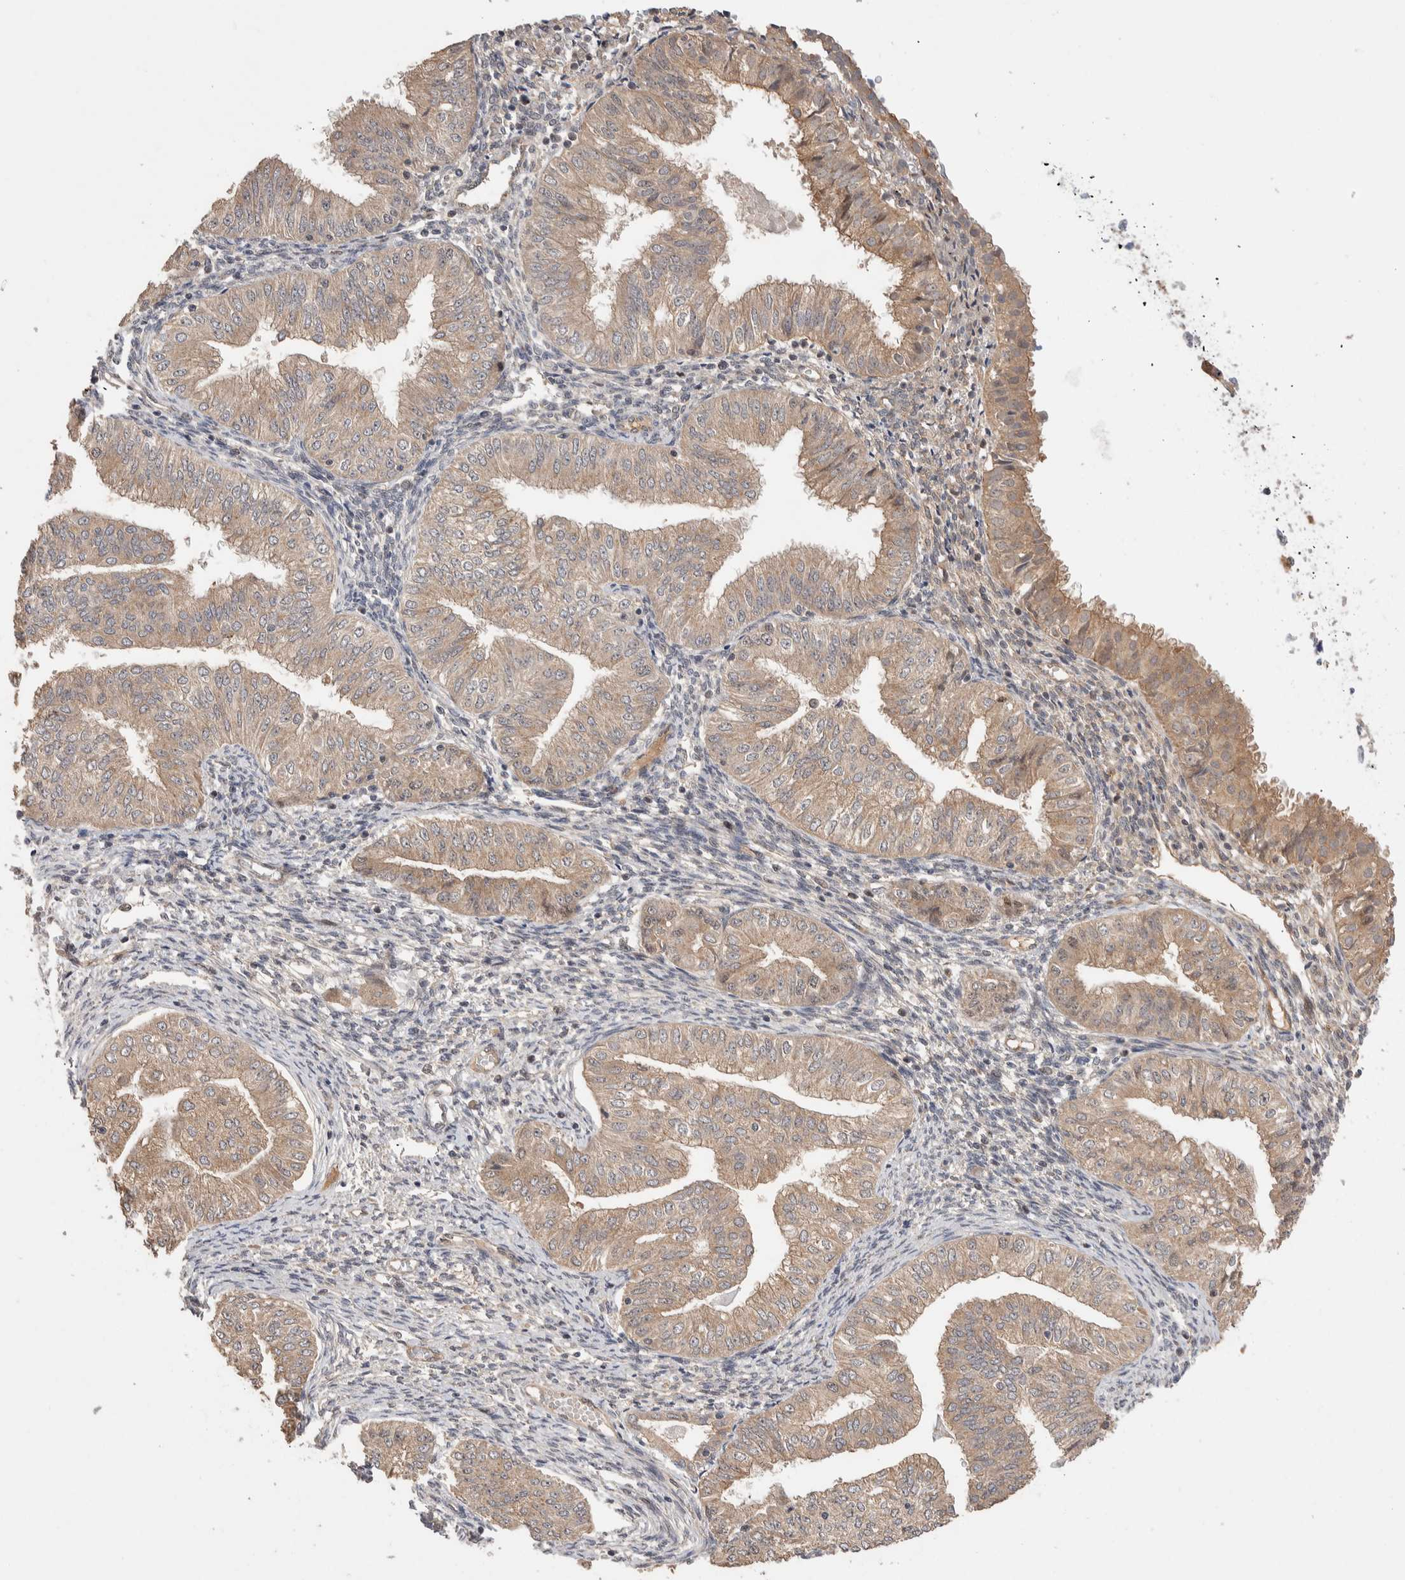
{"staining": {"intensity": "weak", "quantity": "25%-75%", "location": "cytoplasmic/membranous"}, "tissue": "endometrial cancer", "cell_type": "Tumor cells", "image_type": "cancer", "snomed": [{"axis": "morphology", "description": "Normal tissue, NOS"}, {"axis": "morphology", "description": "Adenocarcinoma, NOS"}, {"axis": "topography", "description": "Endometrium"}], "caption": "A brown stain highlights weak cytoplasmic/membranous expression of a protein in human endometrial cancer tumor cells.", "gene": "PRDM15", "patient": {"sex": "female", "age": 53}}